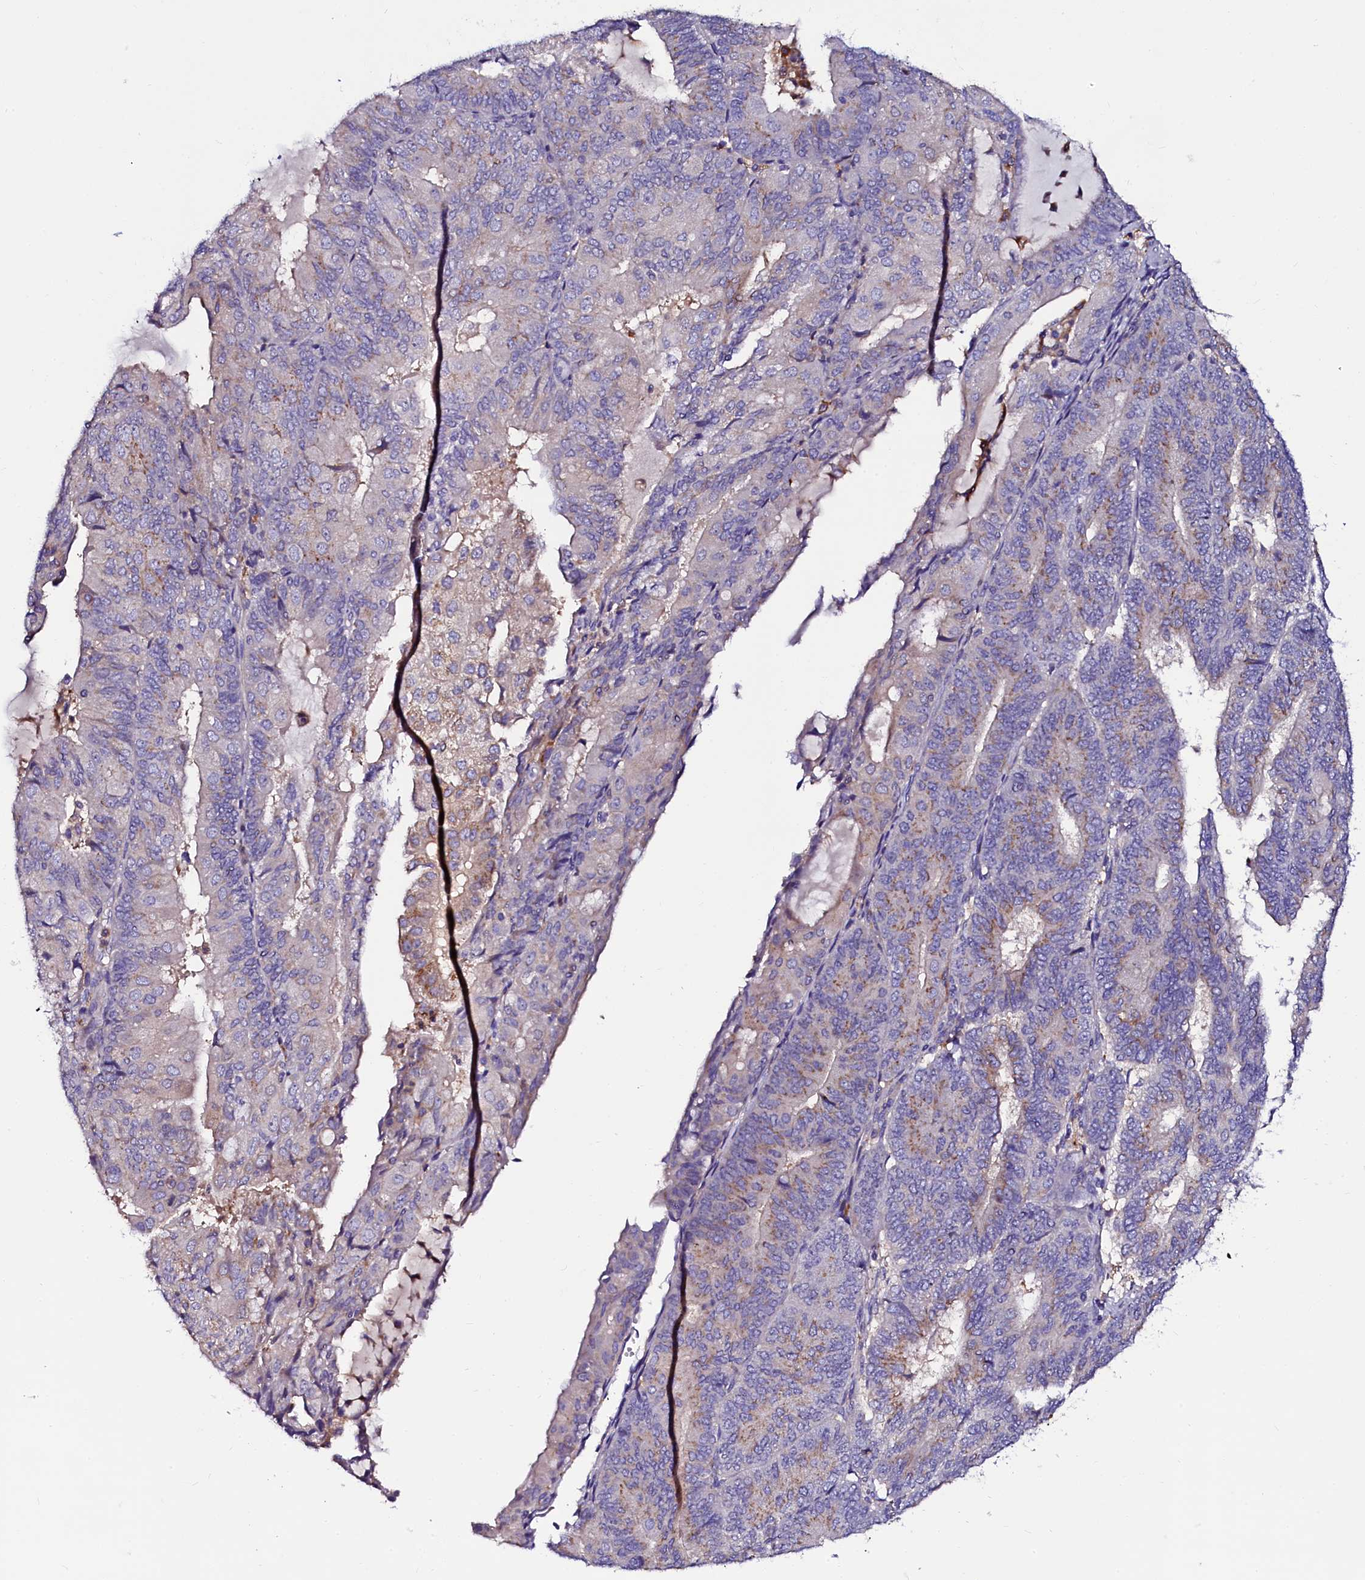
{"staining": {"intensity": "weak", "quantity": "25%-75%", "location": "cytoplasmic/membranous"}, "tissue": "endometrial cancer", "cell_type": "Tumor cells", "image_type": "cancer", "snomed": [{"axis": "morphology", "description": "Adenocarcinoma, NOS"}, {"axis": "topography", "description": "Endometrium"}], "caption": "Immunohistochemistry (IHC) staining of adenocarcinoma (endometrial), which displays low levels of weak cytoplasmic/membranous positivity in about 25%-75% of tumor cells indicating weak cytoplasmic/membranous protein expression. The staining was performed using DAB (brown) for protein detection and nuclei were counterstained in hematoxylin (blue).", "gene": "OTOL1", "patient": {"sex": "female", "age": 81}}